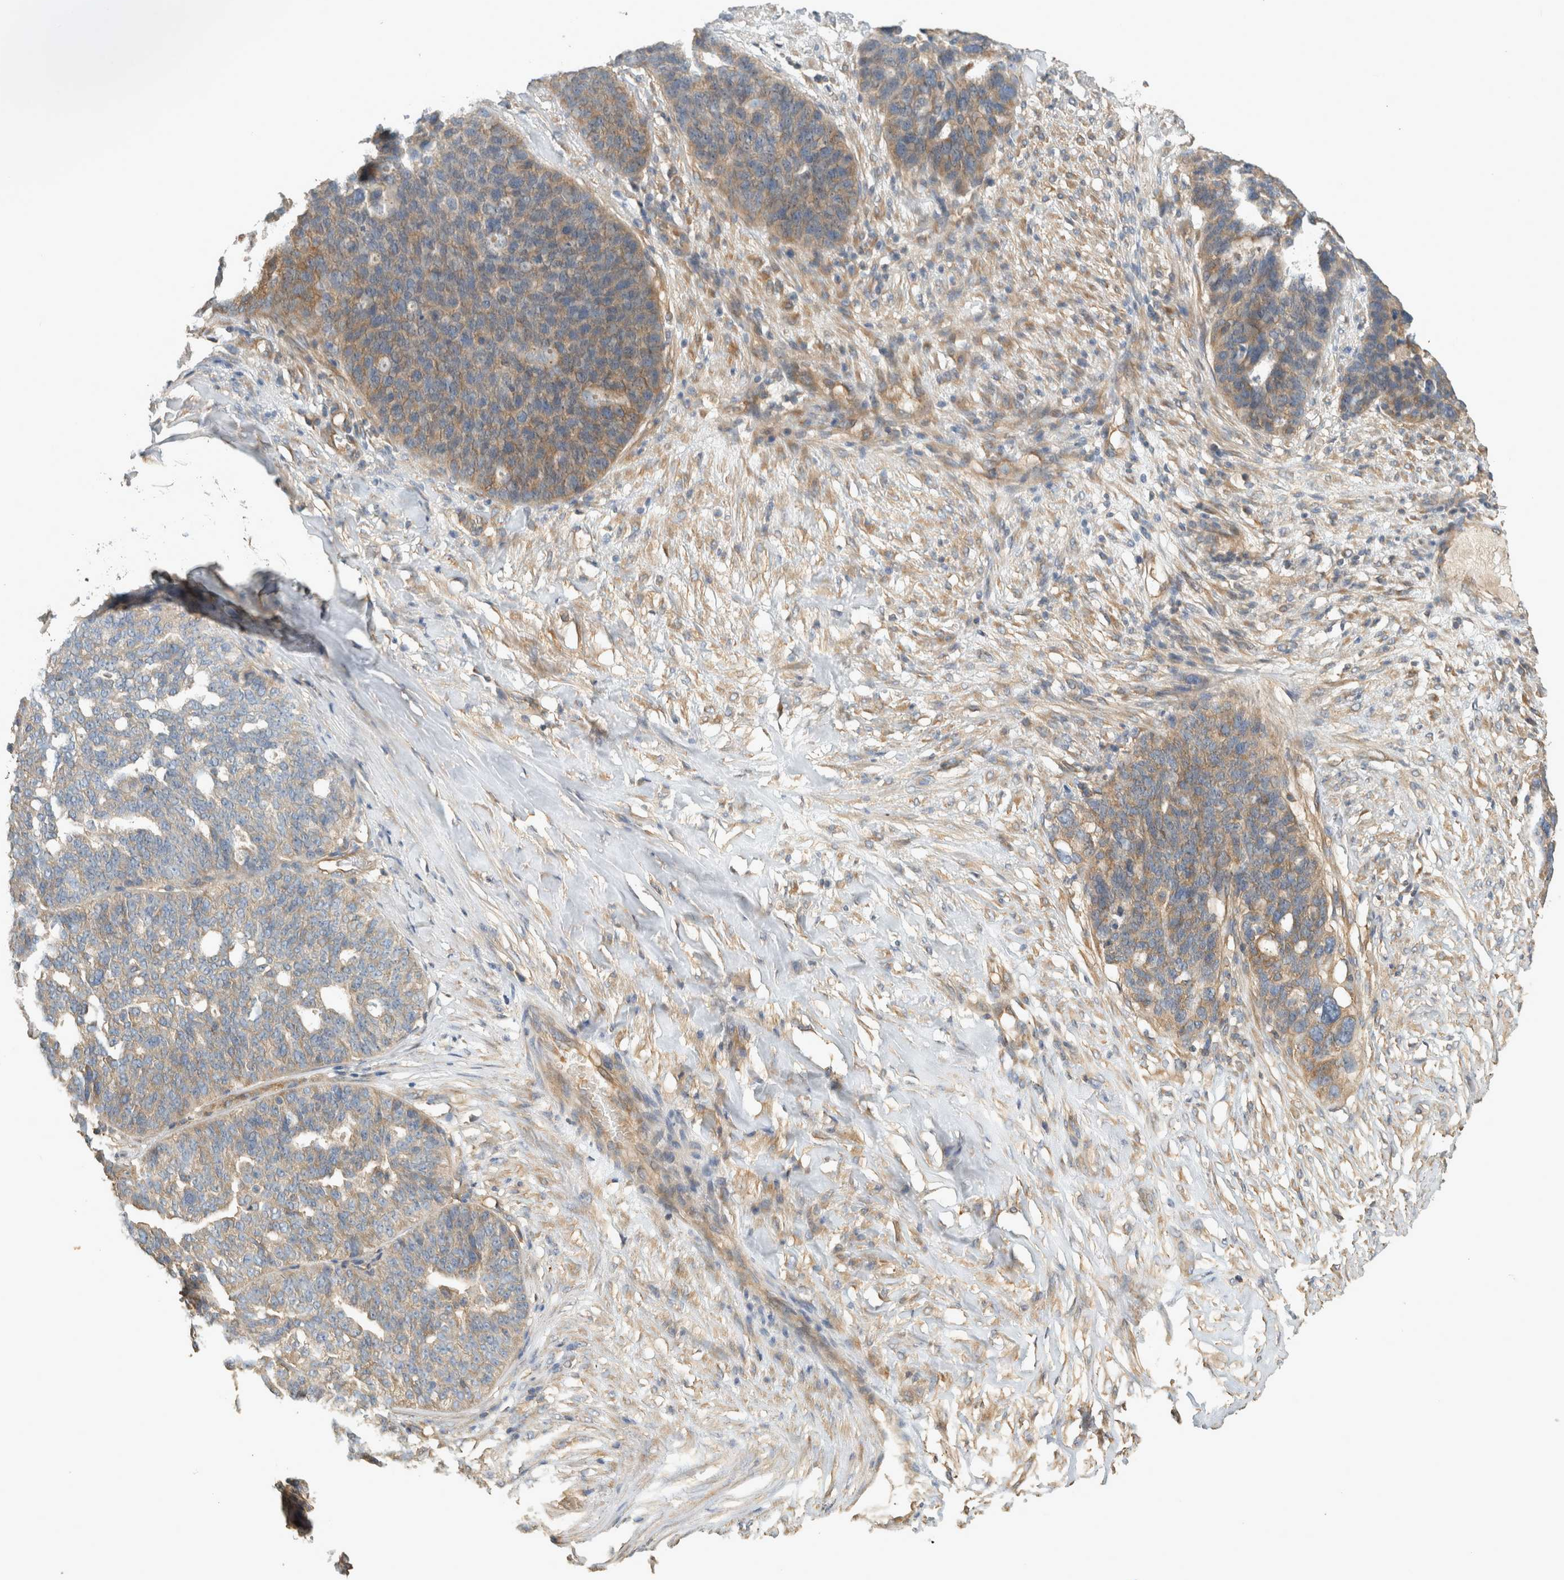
{"staining": {"intensity": "moderate", "quantity": "25%-75%", "location": "cytoplasmic/membranous"}, "tissue": "ovarian cancer", "cell_type": "Tumor cells", "image_type": "cancer", "snomed": [{"axis": "morphology", "description": "Cystadenocarcinoma, serous, NOS"}, {"axis": "topography", "description": "Ovary"}], "caption": "Protein staining of ovarian cancer tissue exhibits moderate cytoplasmic/membranous positivity in approximately 25%-75% of tumor cells. (DAB IHC, brown staining for protein, blue staining for nuclei).", "gene": "EIF4G3", "patient": {"sex": "female", "age": 59}}